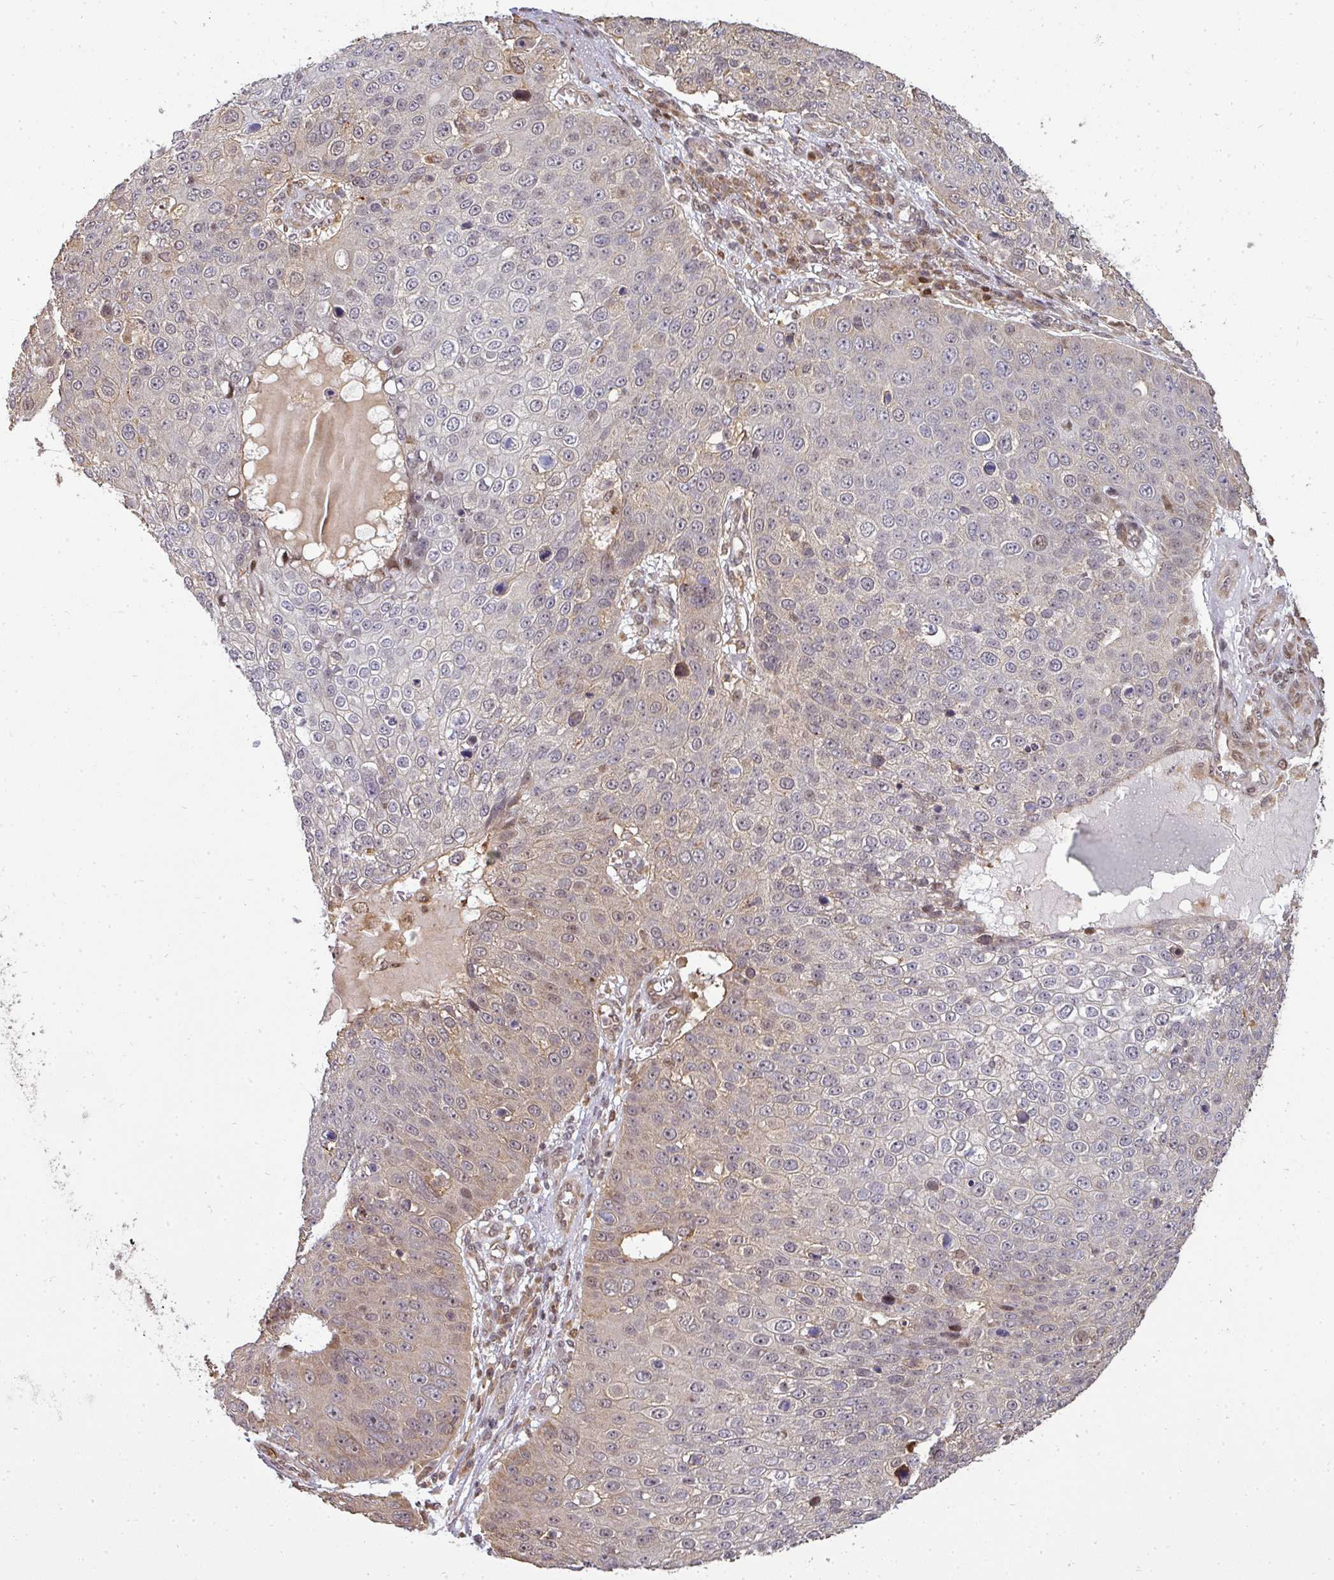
{"staining": {"intensity": "weak", "quantity": "25%-75%", "location": "cytoplasmic/membranous,nuclear"}, "tissue": "skin cancer", "cell_type": "Tumor cells", "image_type": "cancer", "snomed": [{"axis": "morphology", "description": "Squamous cell carcinoma, NOS"}, {"axis": "topography", "description": "Skin"}], "caption": "Skin squamous cell carcinoma stained with DAB (3,3'-diaminobenzidine) IHC displays low levels of weak cytoplasmic/membranous and nuclear expression in approximately 25%-75% of tumor cells.", "gene": "PATZ1", "patient": {"sex": "male", "age": 71}}